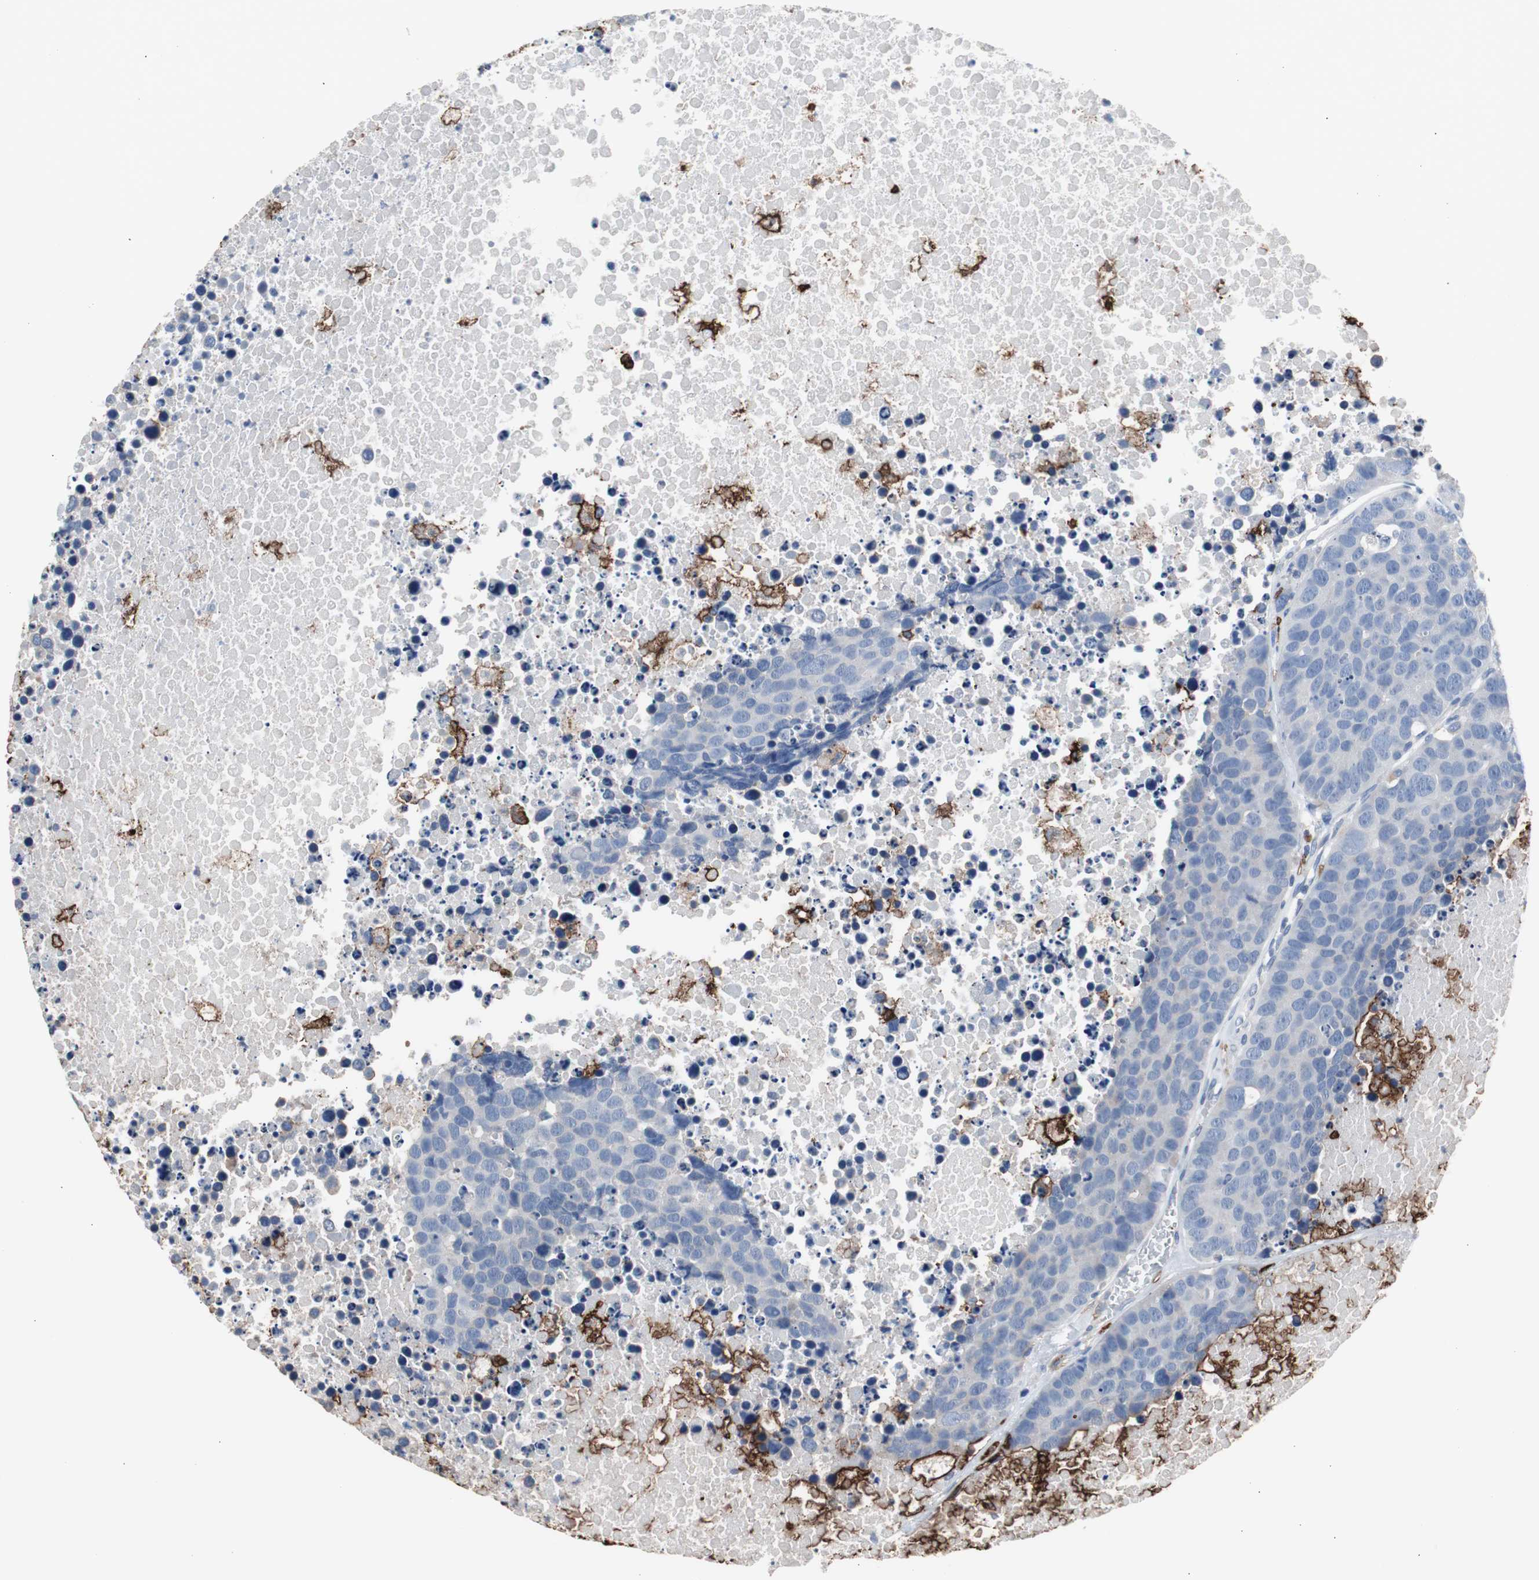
{"staining": {"intensity": "negative", "quantity": "none", "location": "none"}, "tissue": "carcinoid", "cell_type": "Tumor cells", "image_type": "cancer", "snomed": [{"axis": "morphology", "description": "Carcinoid, malignant, NOS"}, {"axis": "topography", "description": "Lung"}], "caption": "Immunohistochemistry of carcinoid (malignant) shows no positivity in tumor cells.", "gene": "FCGR2B", "patient": {"sex": "male", "age": 60}}